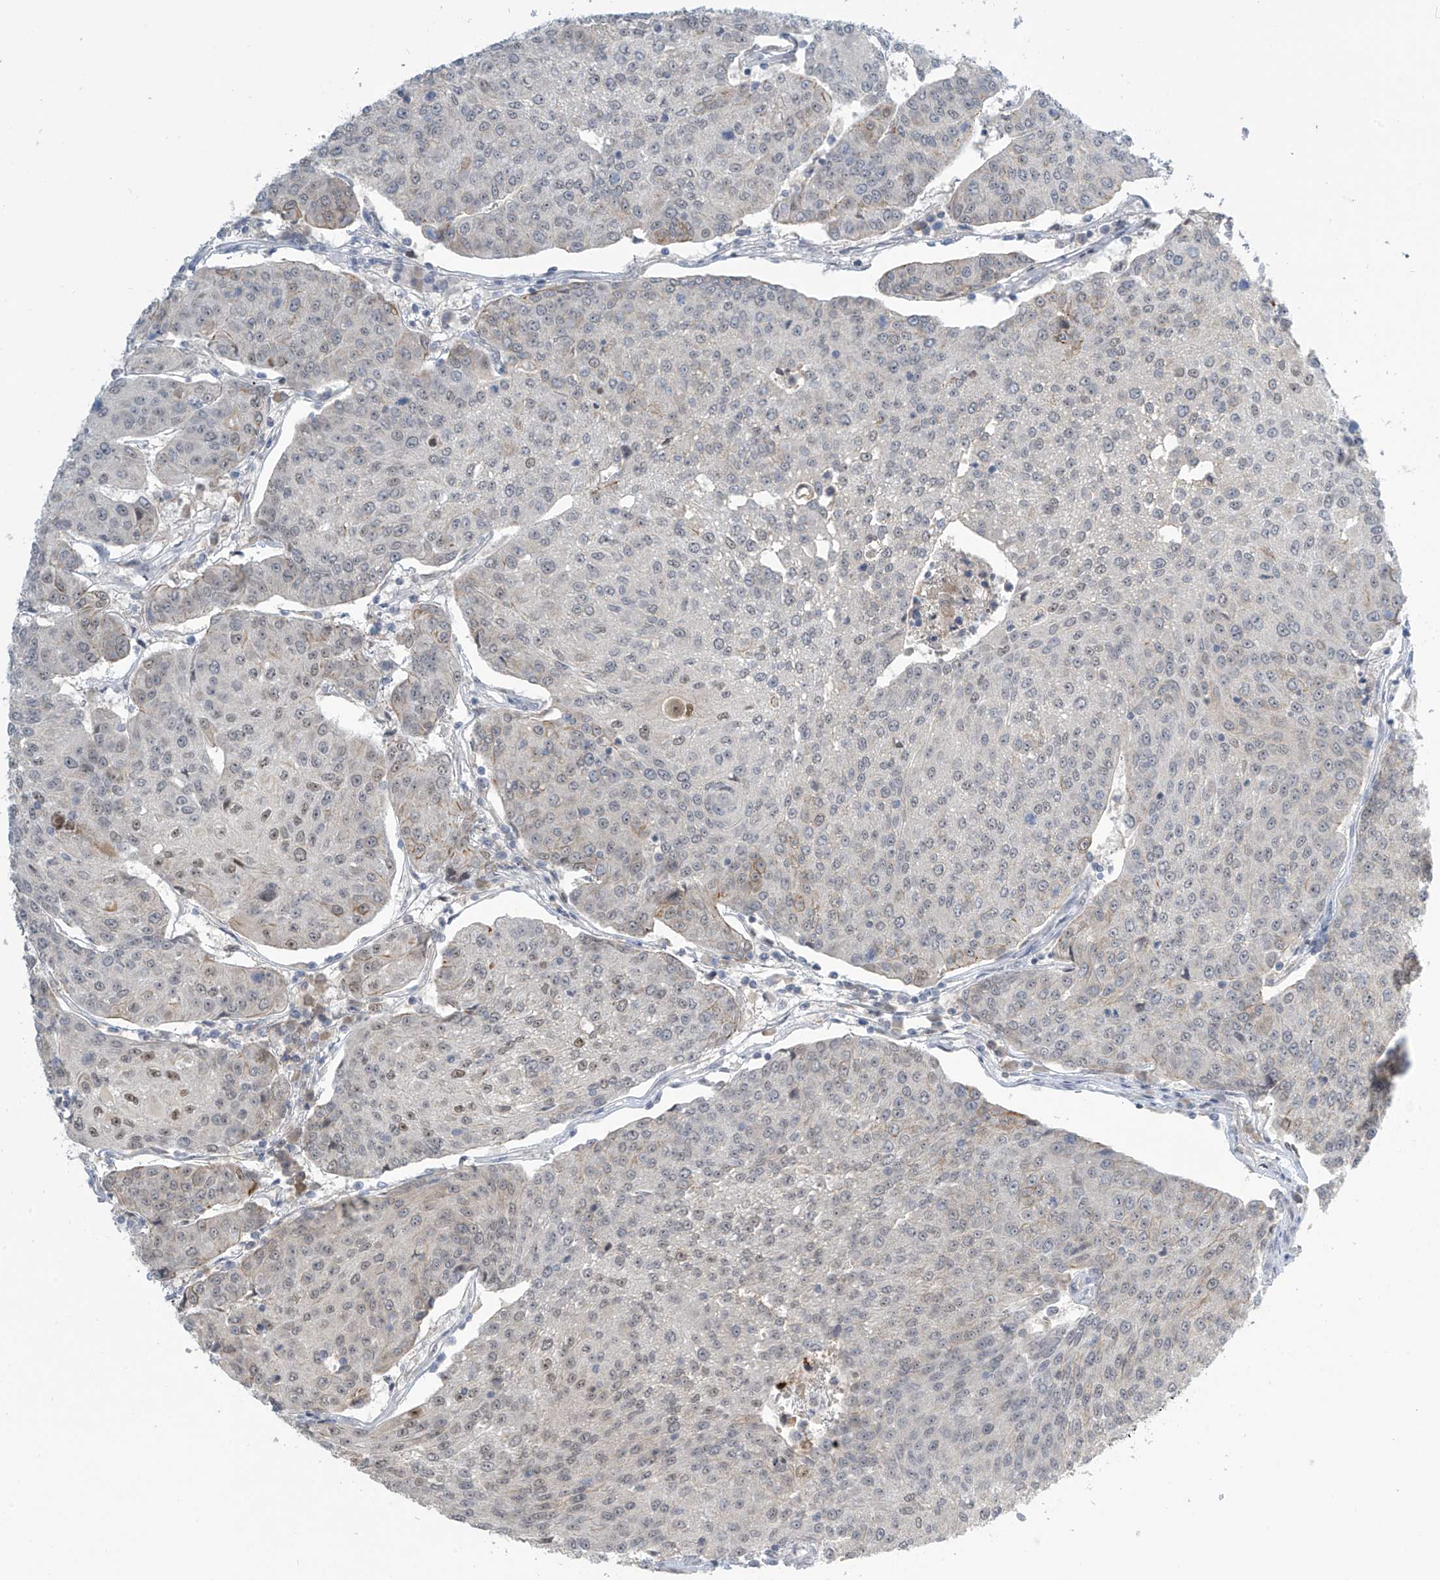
{"staining": {"intensity": "moderate", "quantity": "<25%", "location": "nuclear"}, "tissue": "urothelial cancer", "cell_type": "Tumor cells", "image_type": "cancer", "snomed": [{"axis": "morphology", "description": "Urothelial carcinoma, High grade"}, {"axis": "topography", "description": "Urinary bladder"}], "caption": "Immunohistochemistry (DAB) staining of human urothelial cancer displays moderate nuclear protein expression in about <25% of tumor cells.", "gene": "METAP1D", "patient": {"sex": "female", "age": 85}}